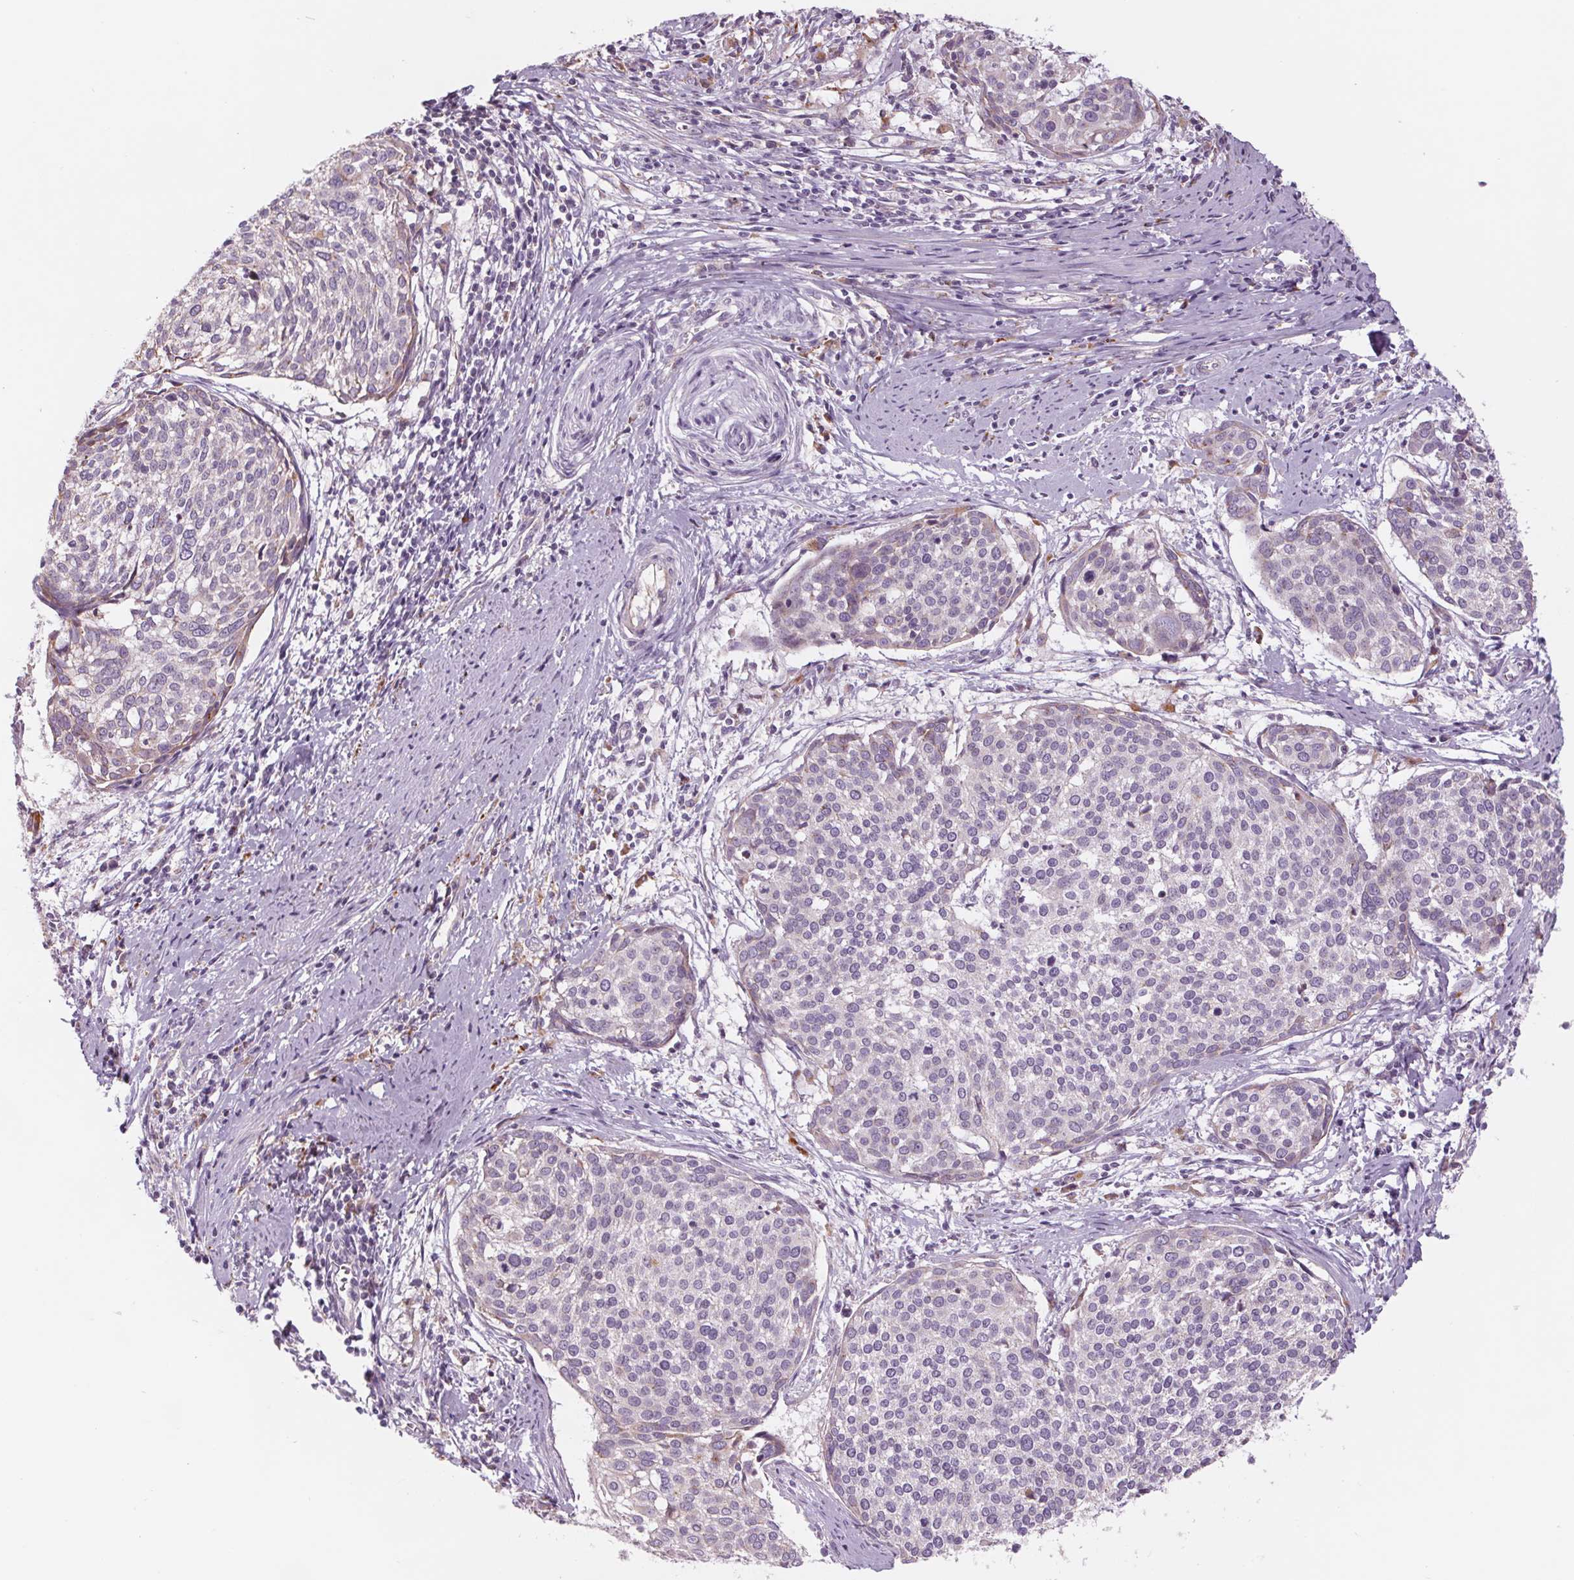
{"staining": {"intensity": "negative", "quantity": "none", "location": "none"}, "tissue": "cervical cancer", "cell_type": "Tumor cells", "image_type": "cancer", "snomed": [{"axis": "morphology", "description": "Squamous cell carcinoma, NOS"}, {"axis": "topography", "description": "Cervix"}], "caption": "Immunohistochemical staining of human cervical cancer demonstrates no significant staining in tumor cells.", "gene": "SAMD5", "patient": {"sex": "female", "age": 39}}